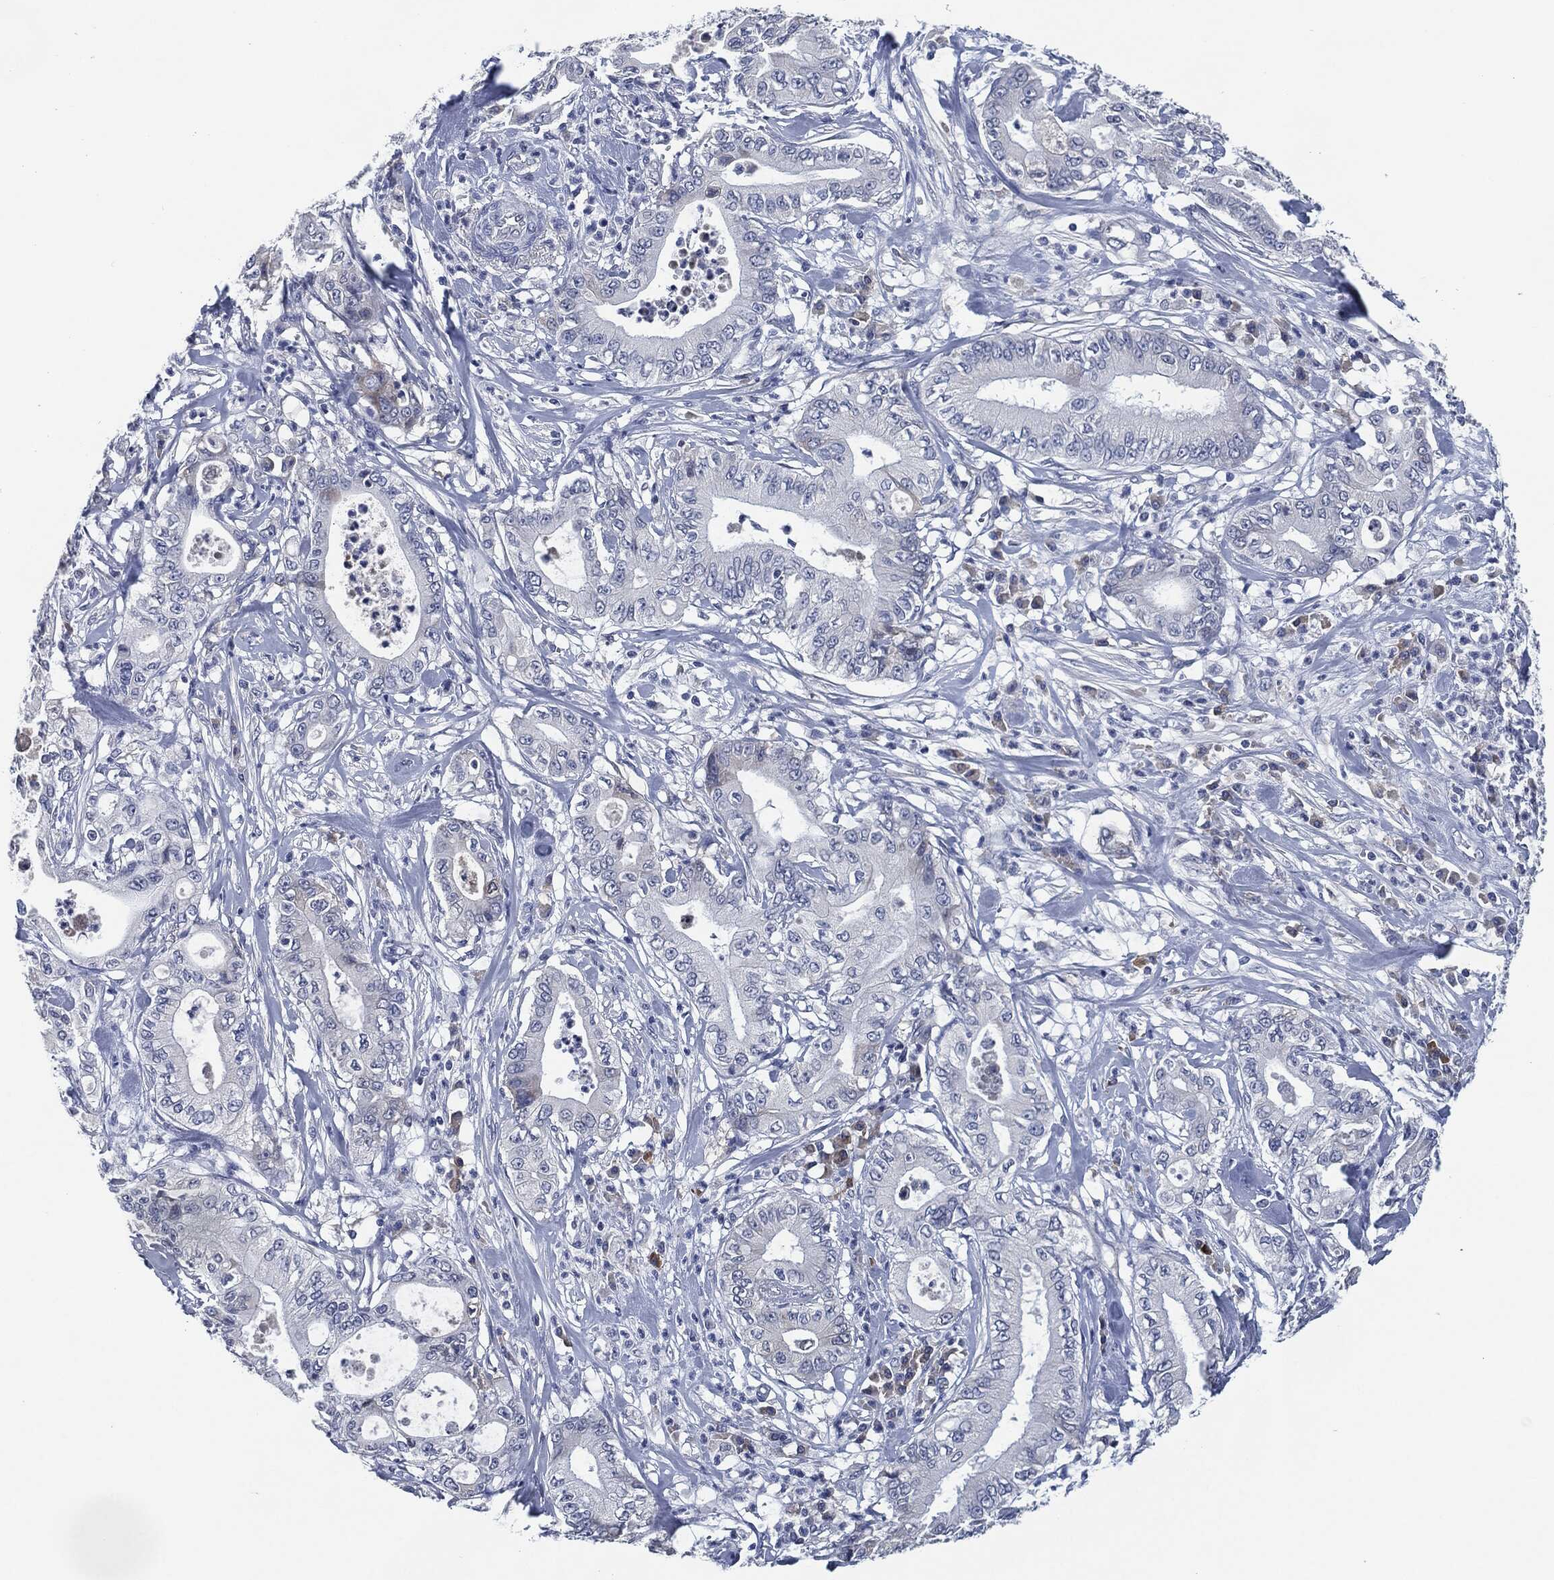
{"staining": {"intensity": "negative", "quantity": "none", "location": "none"}, "tissue": "pancreatic cancer", "cell_type": "Tumor cells", "image_type": "cancer", "snomed": [{"axis": "morphology", "description": "Adenocarcinoma, NOS"}, {"axis": "topography", "description": "Pancreas"}], "caption": "This is an IHC photomicrograph of human pancreatic cancer (adenocarcinoma). There is no expression in tumor cells.", "gene": "IL2RG", "patient": {"sex": "male", "age": 71}}